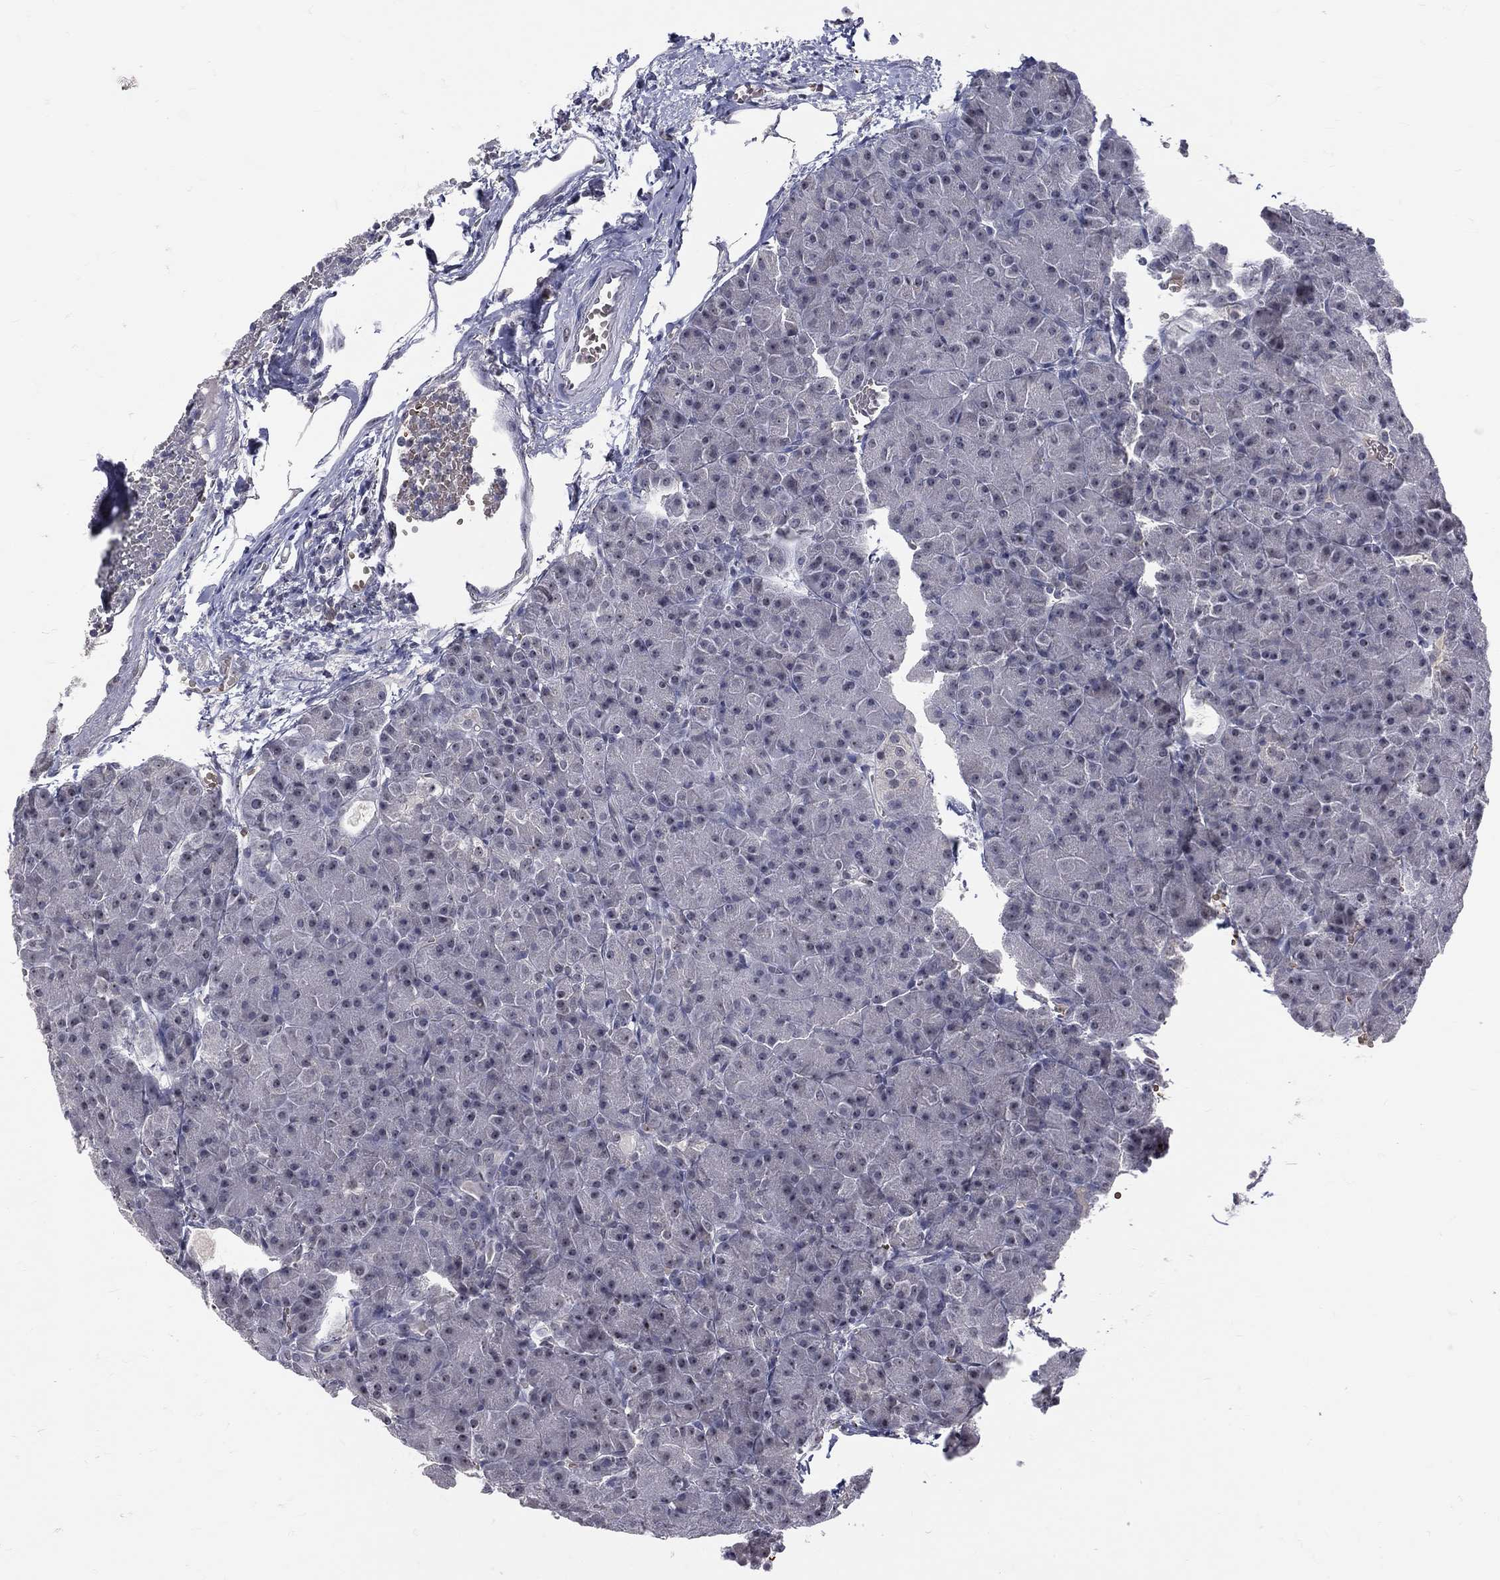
{"staining": {"intensity": "negative", "quantity": "none", "location": "none"}, "tissue": "pancreas", "cell_type": "Exocrine glandular cells", "image_type": "normal", "snomed": [{"axis": "morphology", "description": "Normal tissue, NOS"}, {"axis": "topography", "description": "Pancreas"}], "caption": "Micrograph shows no significant protein expression in exocrine glandular cells of unremarkable pancreas.", "gene": "DSG4", "patient": {"sex": "male", "age": 61}}